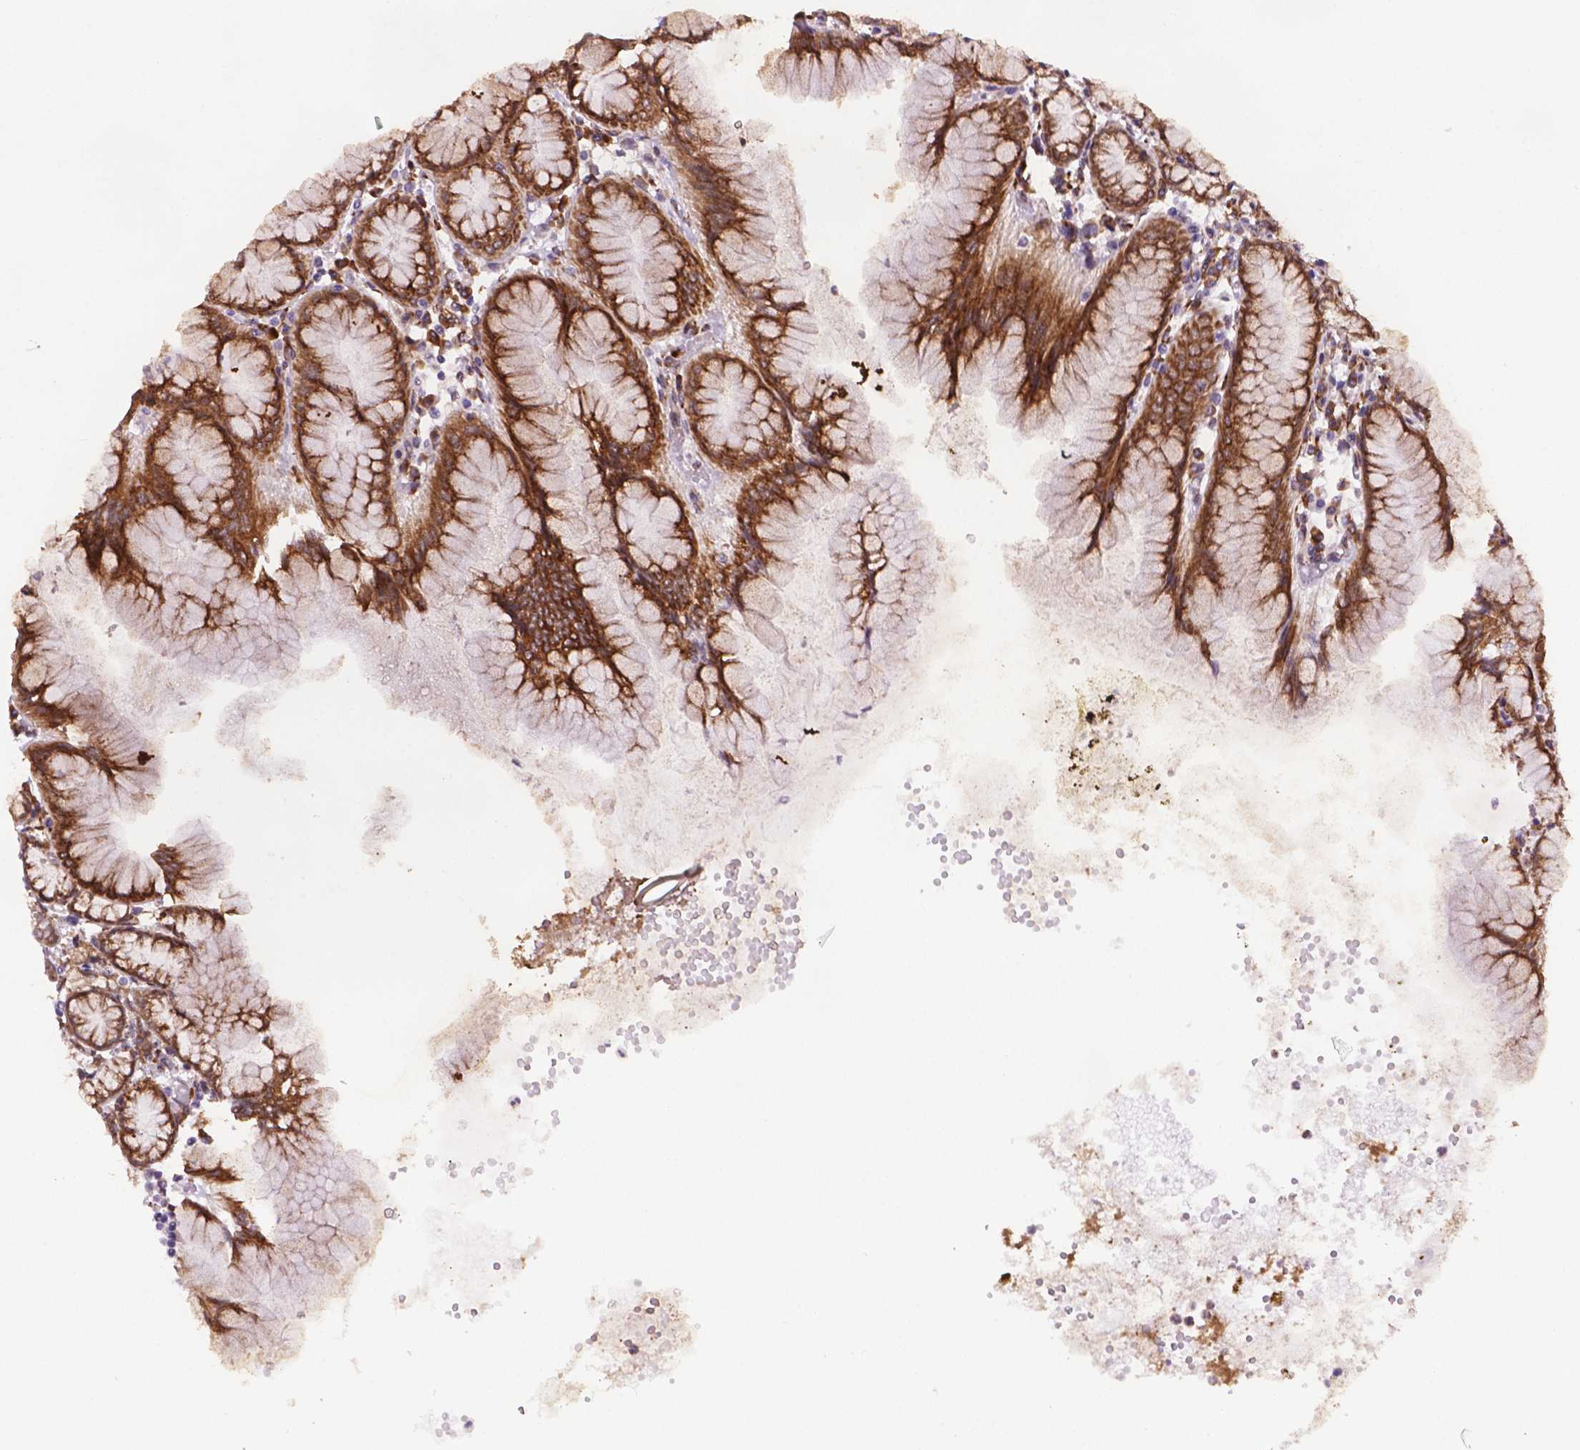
{"staining": {"intensity": "strong", "quantity": ">75%", "location": "cytoplasmic/membranous"}, "tissue": "stomach", "cell_type": "Glandular cells", "image_type": "normal", "snomed": [{"axis": "morphology", "description": "Normal tissue, NOS"}, {"axis": "topography", "description": "Stomach"}], "caption": "Immunohistochemistry (DAB) staining of benign human stomach exhibits strong cytoplasmic/membranous protein positivity in about >75% of glandular cells.", "gene": "FNIP1", "patient": {"sex": "female", "age": 57}}